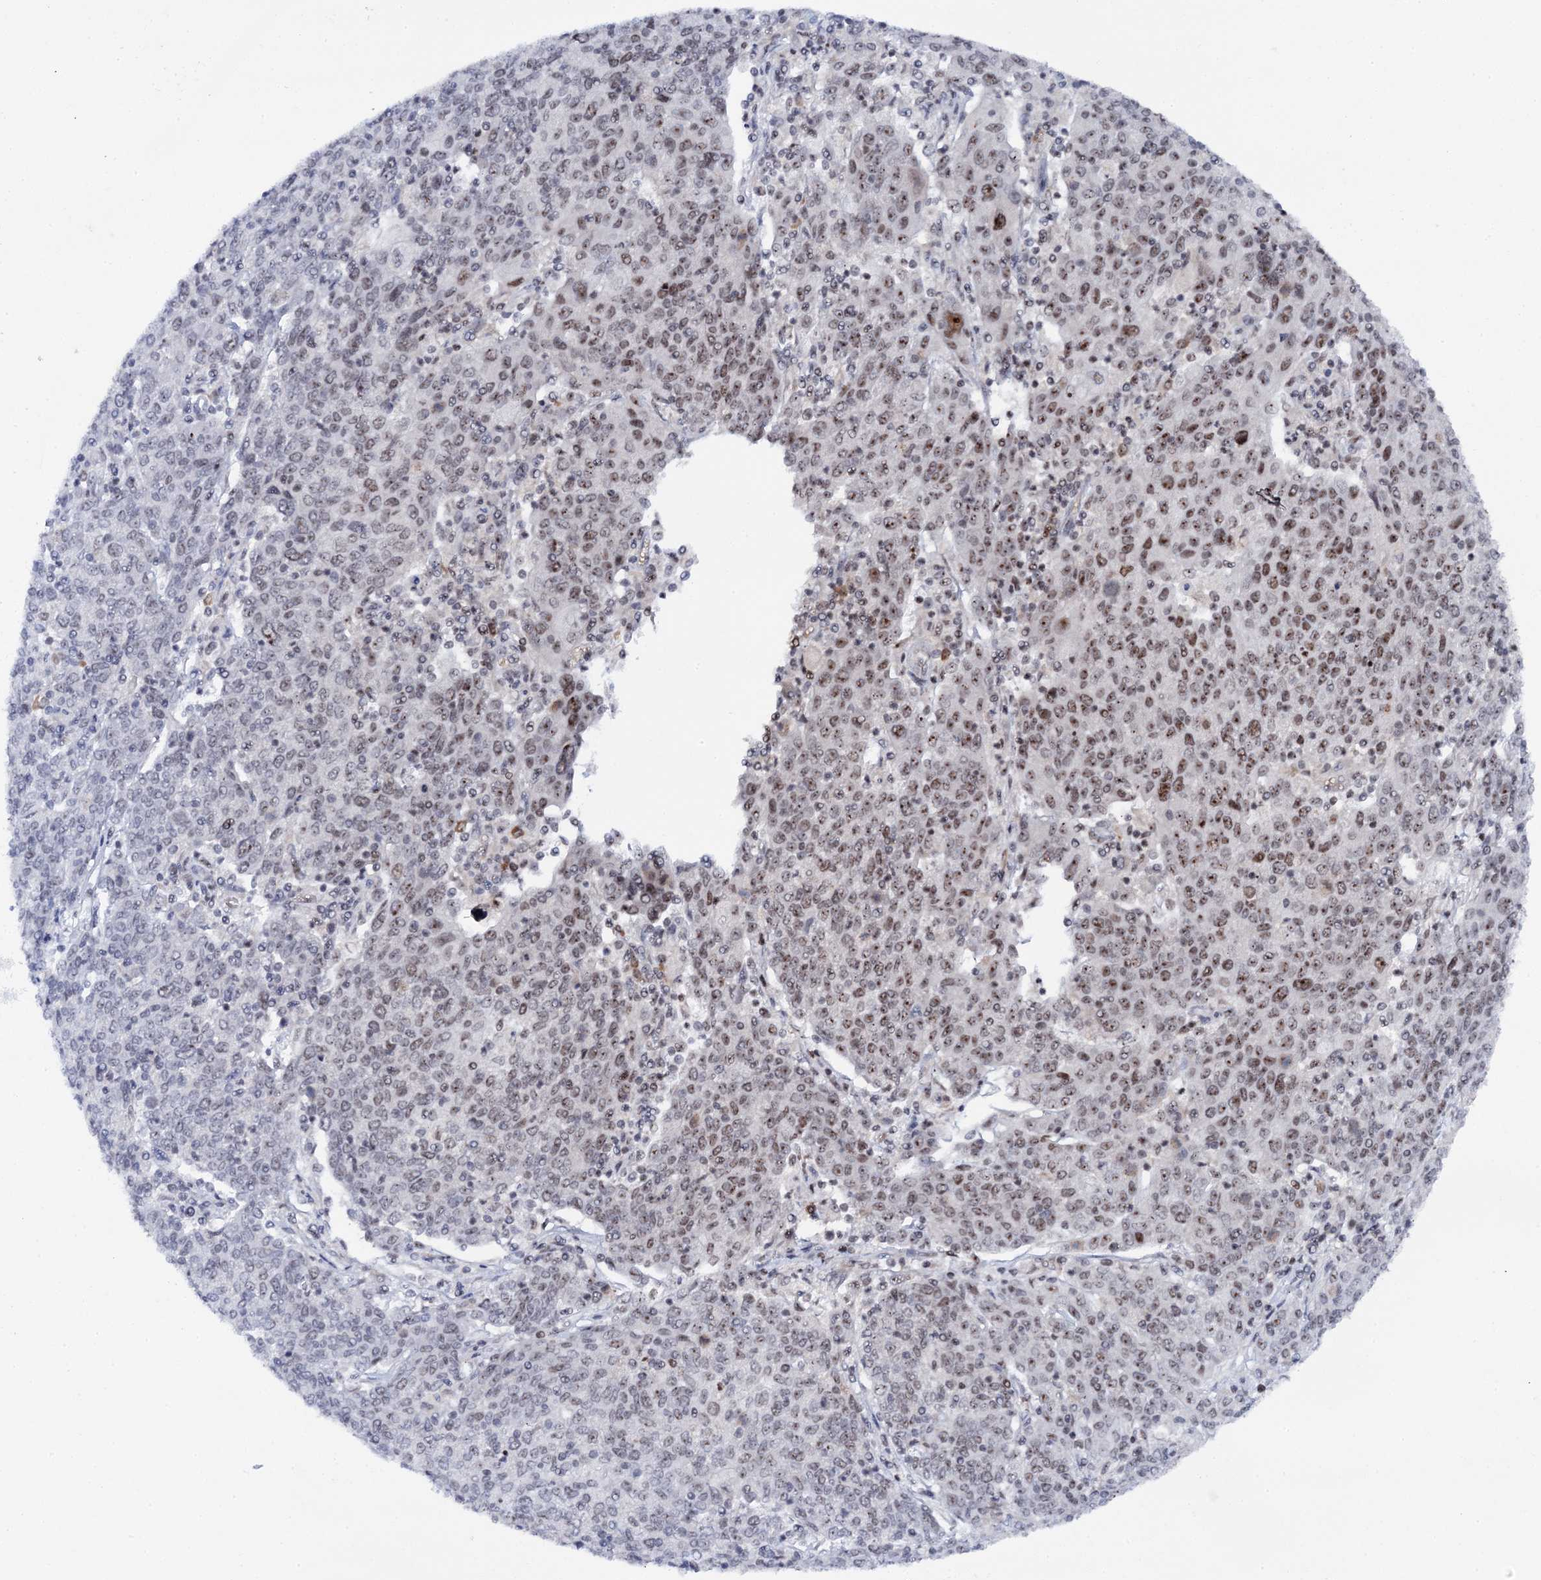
{"staining": {"intensity": "moderate", "quantity": "25%-75%", "location": "nuclear"}, "tissue": "cervical cancer", "cell_type": "Tumor cells", "image_type": "cancer", "snomed": [{"axis": "morphology", "description": "Squamous cell carcinoma, NOS"}, {"axis": "topography", "description": "Cervix"}], "caption": "An immunohistochemistry (IHC) image of neoplastic tissue is shown. Protein staining in brown labels moderate nuclear positivity in cervical cancer (squamous cell carcinoma) within tumor cells. (DAB IHC with brightfield microscopy, high magnification).", "gene": "BUD13", "patient": {"sex": "female", "age": 67}}